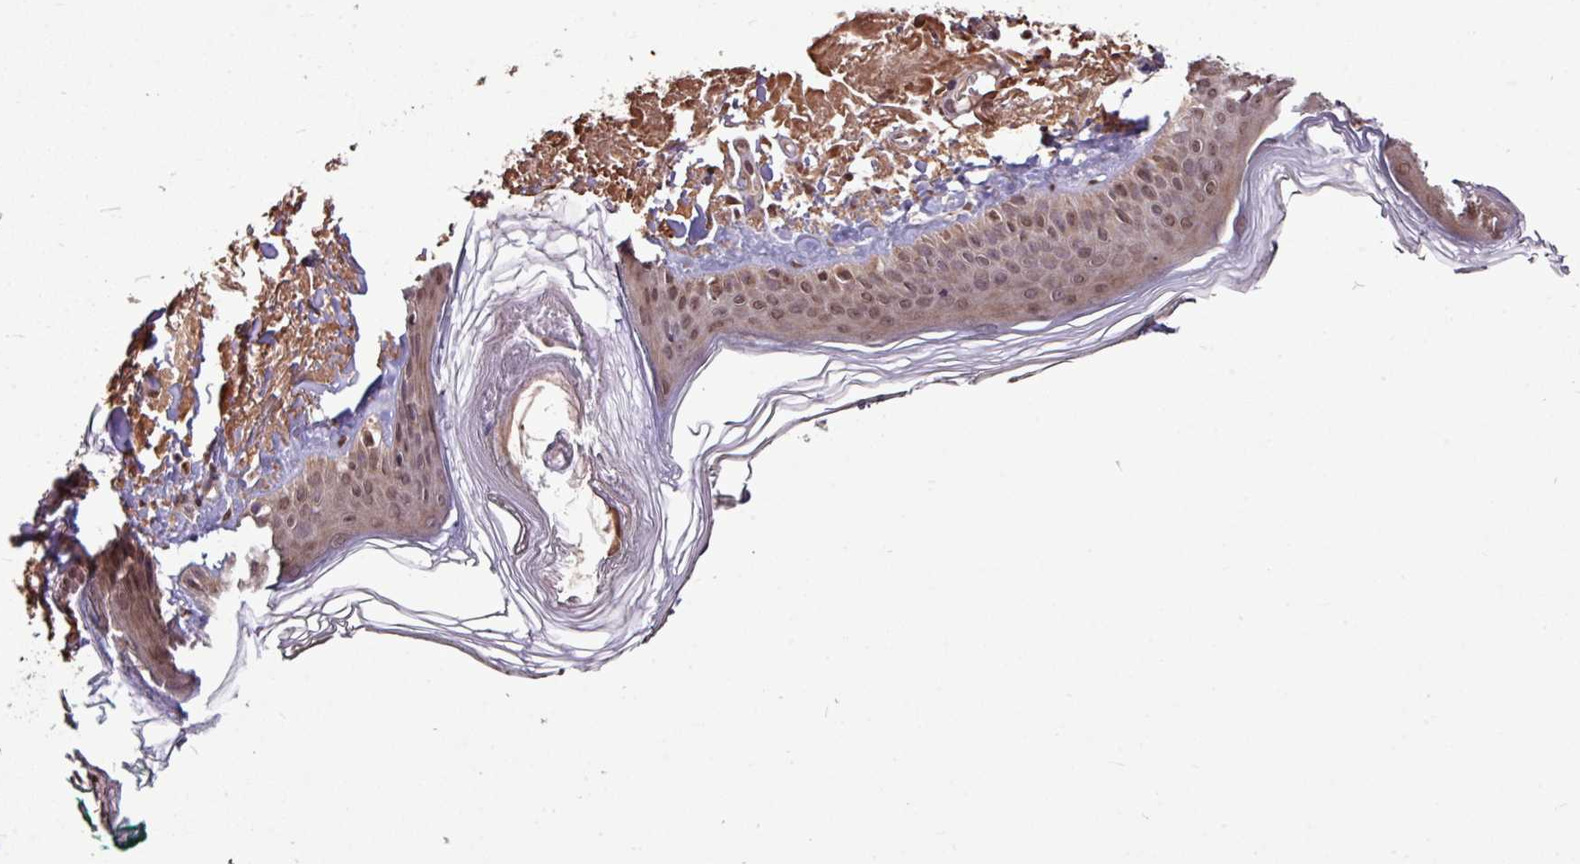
{"staining": {"intensity": "moderate", "quantity": ">75%", "location": "nuclear"}, "tissue": "skin", "cell_type": "Fibroblasts", "image_type": "normal", "snomed": [{"axis": "morphology", "description": "Normal tissue, NOS"}, {"axis": "morphology", "description": "Malignant melanoma, NOS"}, {"axis": "topography", "description": "Skin"}], "caption": "Protein staining by immunohistochemistry exhibits moderate nuclear expression in approximately >75% of fibroblasts in unremarkable skin.", "gene": "SKIC2", "patient": {"sex": "male", "age": 80}}